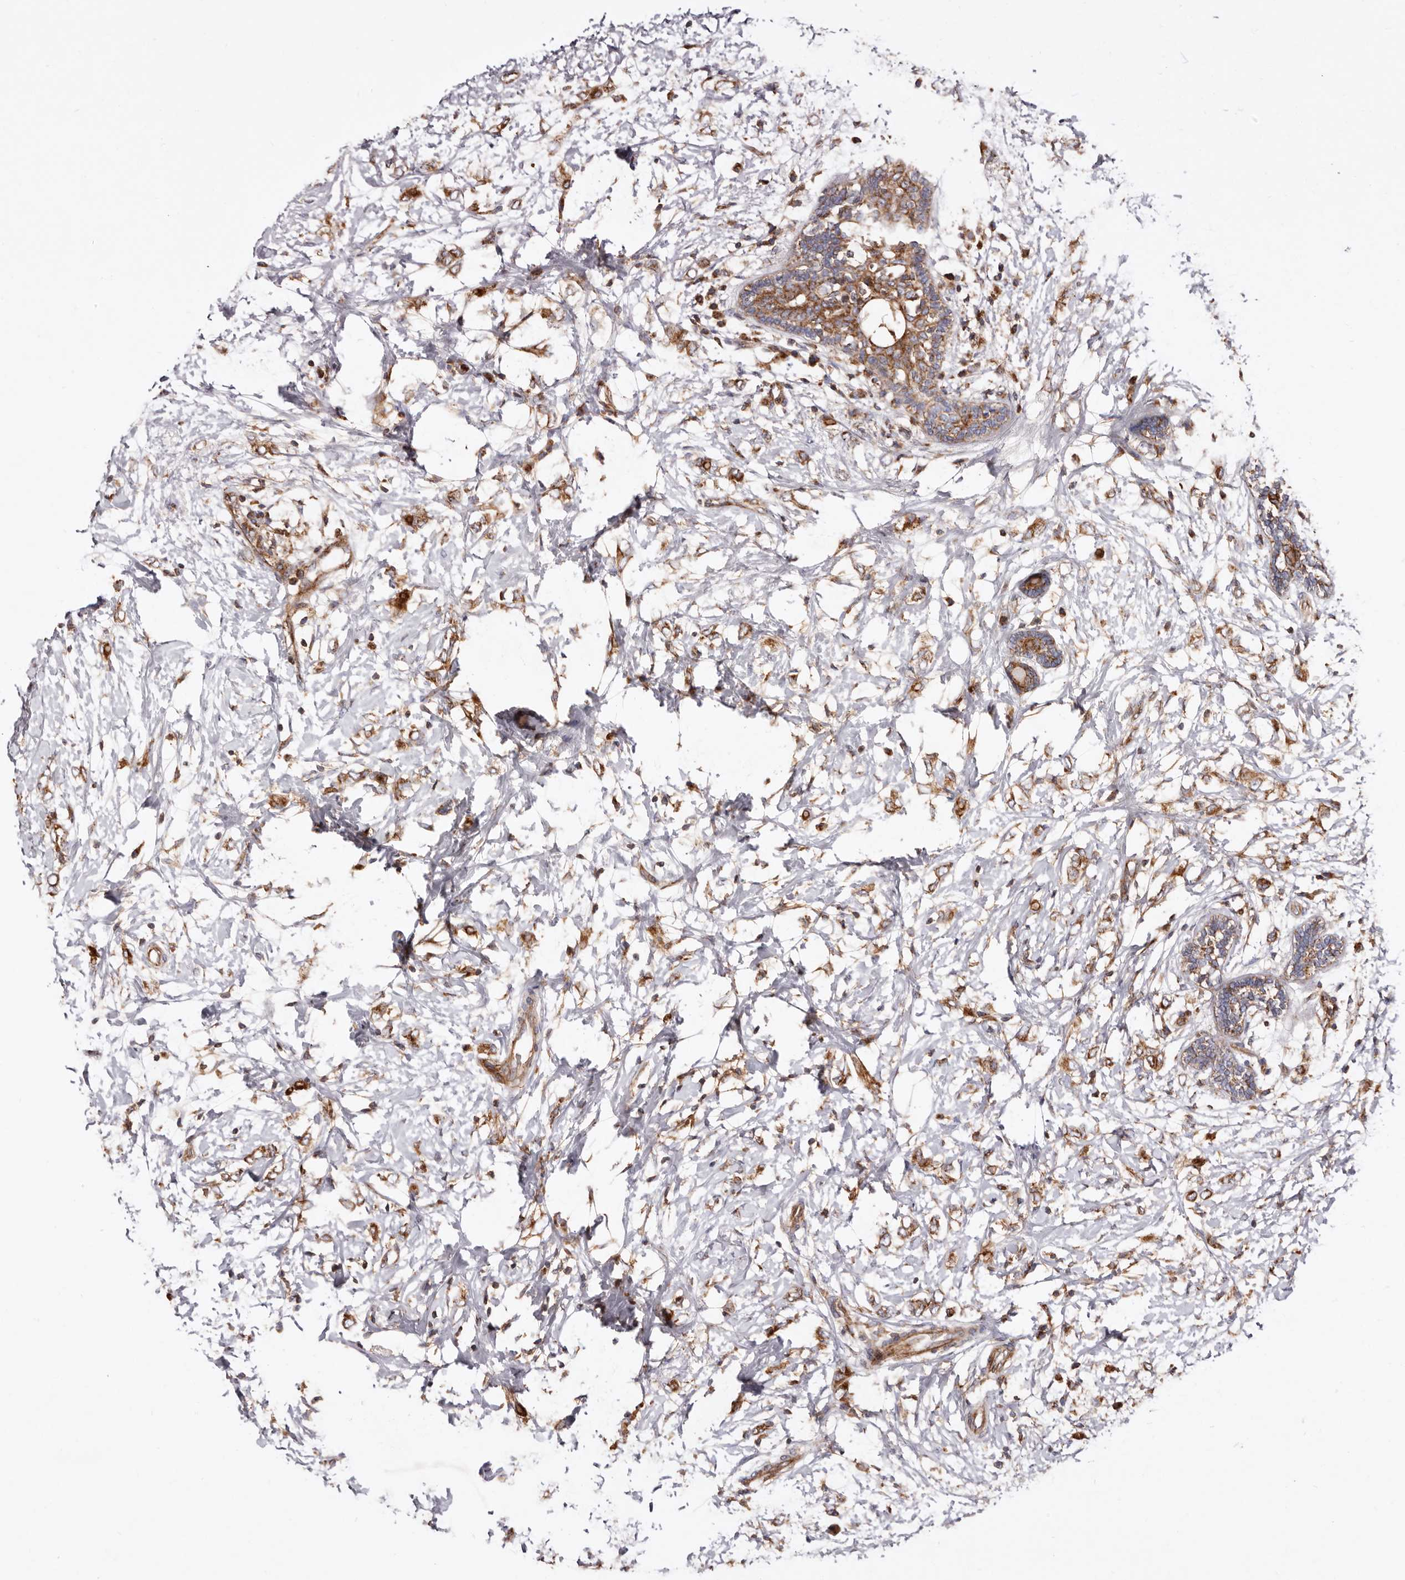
{"staining": {"intensity": "moderate", "quantity": ">75%", "location": "cytoplasmic/membranous"}, "tissue": "breast cancer", "cell_type": "Tumor cells", "image_type": "cancer", "snomed": [{"axis": "morphology", "description": "Normal tissue, NOS"}, {"axis": "morphology", "description": "Lobular carcinoma"}, {"axis": "topography", "description": "Breast"}], "caption": "DAB immunohistochemical staining of human breast cancer (lobular carcinoma) reveals moderate cytoplasmic/membranous protein positivity in about >75% of tumor cells.", "gene": "COQ8B", "patient": {"sex": "female", "age": 47}}